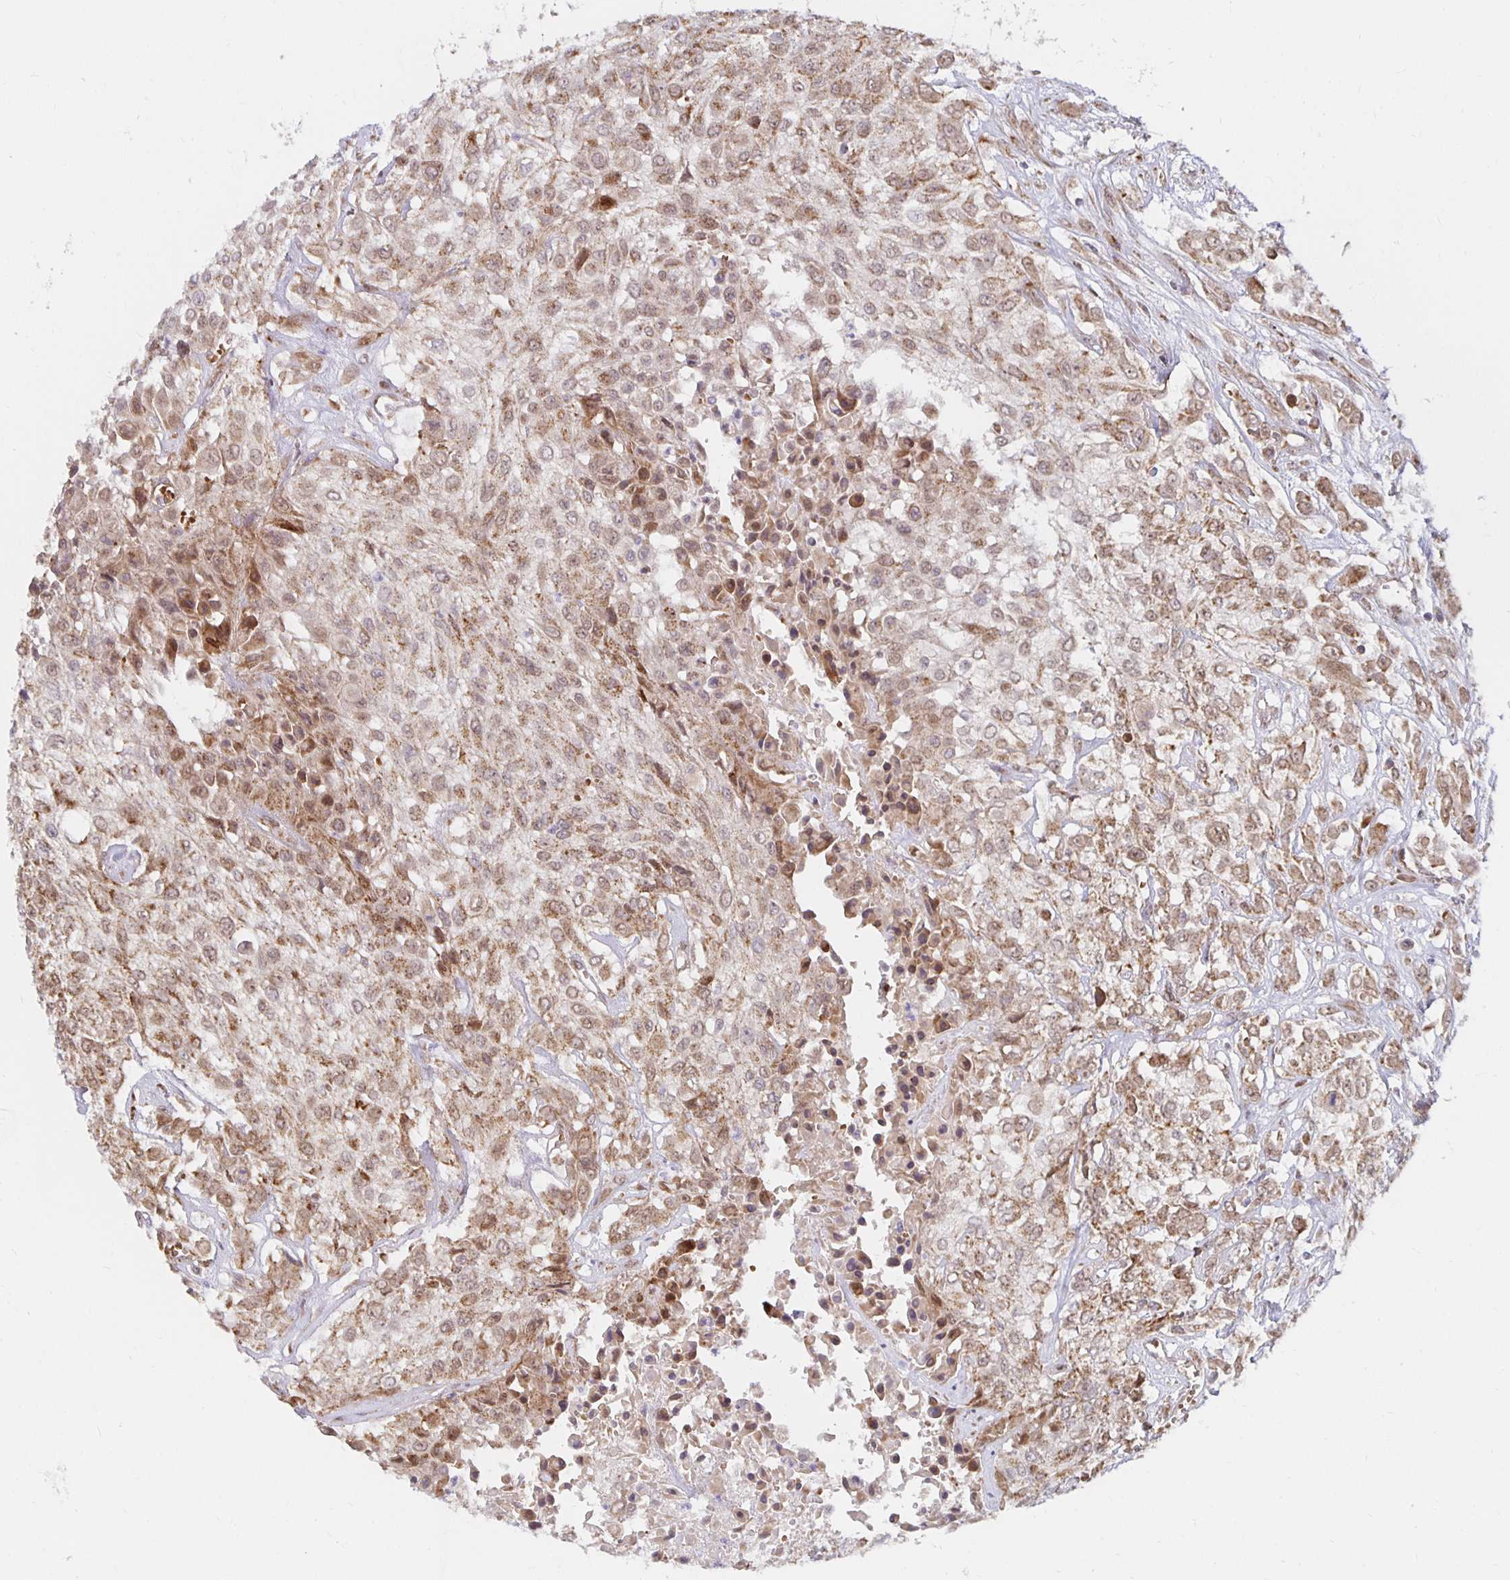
{"staining": {"intensity": "moderate", "quantity": ">75%", "location": "cytoplasmic/membranous"}, "tissue": "urothelial cancer", "cell_type": "Tumor cells", "image_type": "cancer", "snomed": [{"axis": "morphology", "description": "Urothelial carcinoma, High grade"}, {"axis": "topography", "description": "Urinary bladder"}], "caption": "This image displays IHC staining of human urothelial cancer, with medium moderate cytoplasmic/membranous positivity in approximately >75% of tumor cells.", "gene": "MRPL28", "patient": {"sex": "male", "age": 57}}